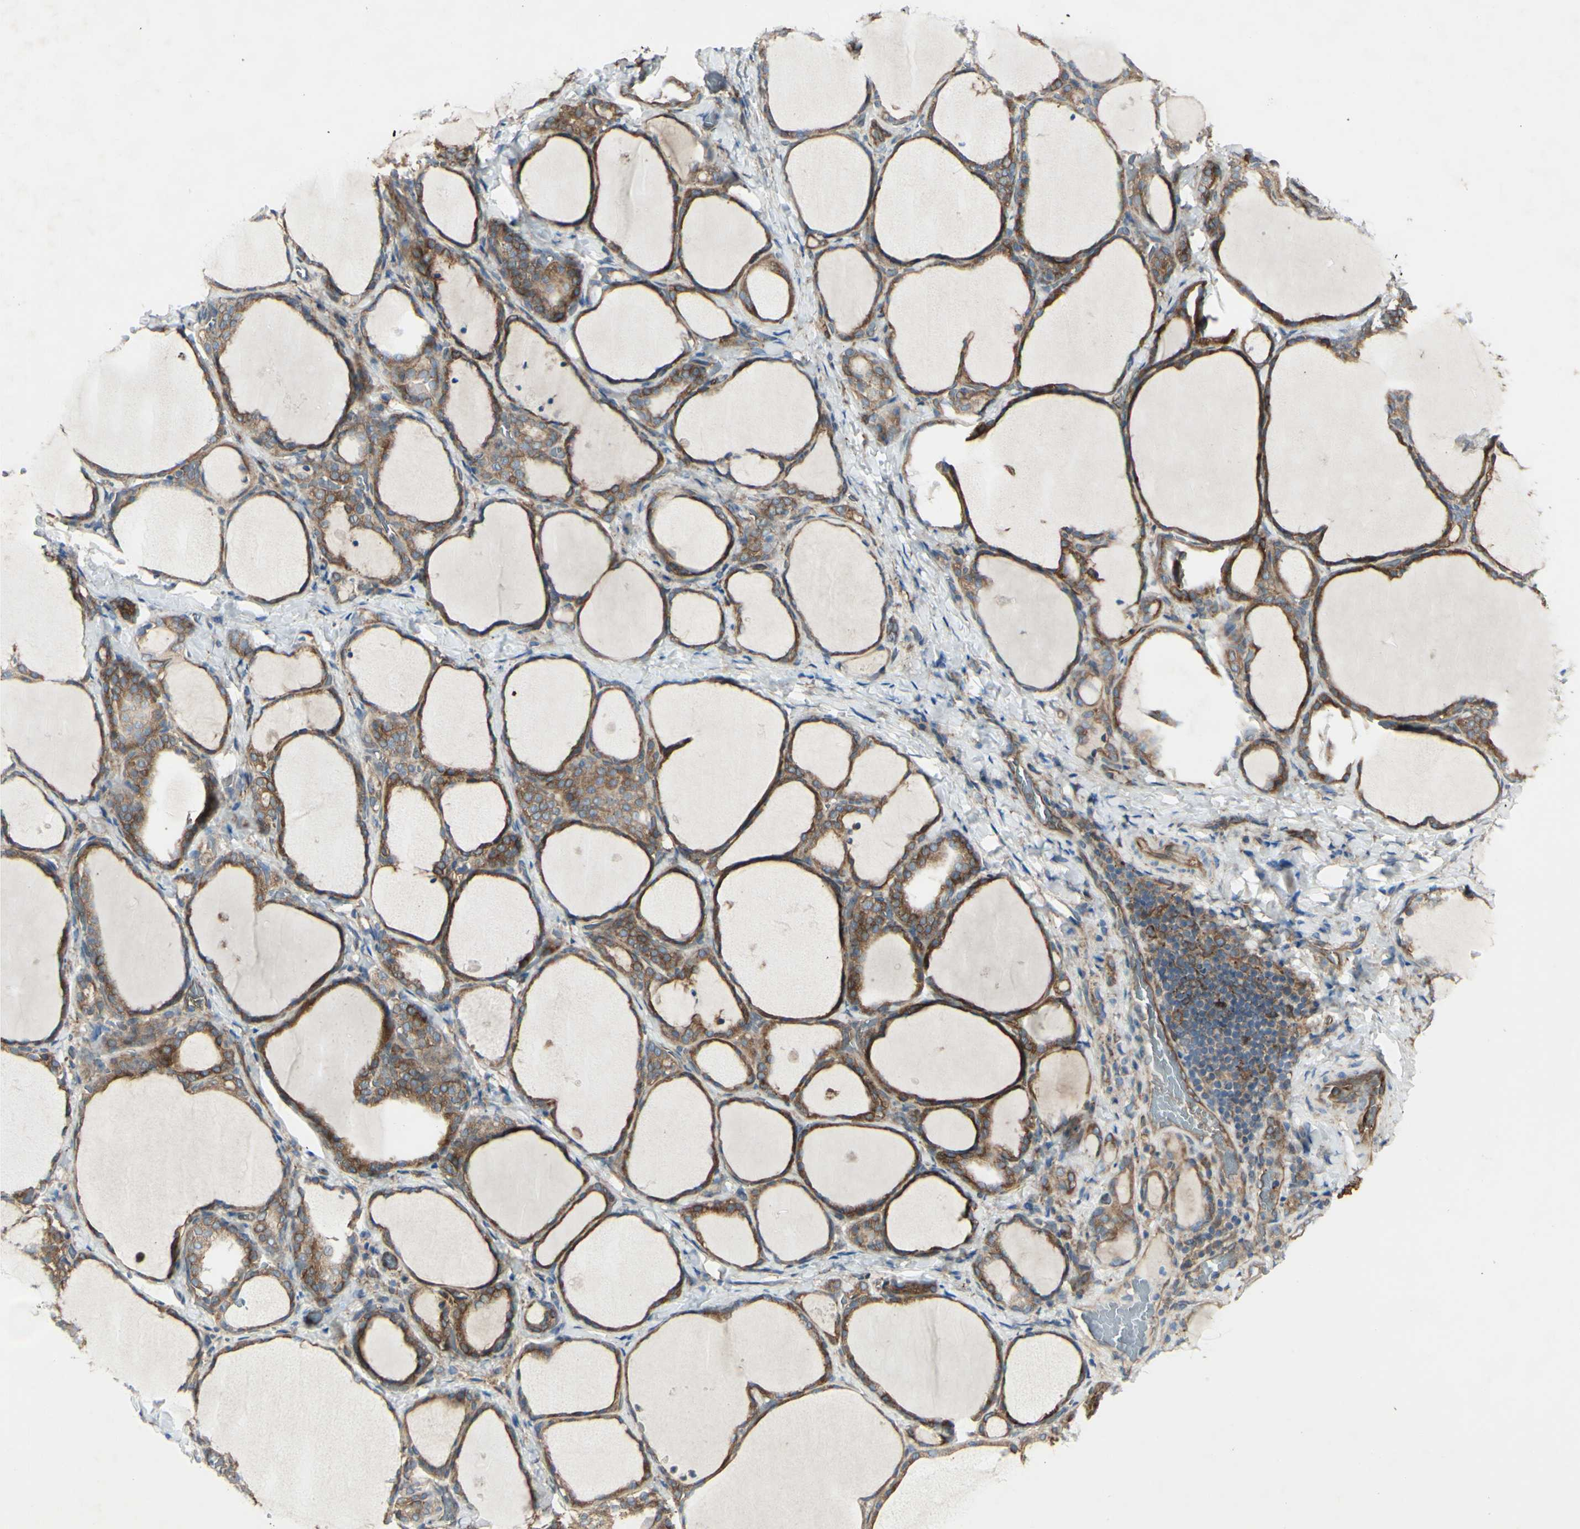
{"staining": {"intensity": "strong", "quantity": ">75%", "location": "cytoplasmic/membranous"}, "tissue": "thyroid gland", "cell_type": "Glandular cells", "image_type": "normal", "snomed": [{"axis": "morphology", "description": "Normal tissue, NOS"}, {"axis": "morphology", "description": "Papillary adenocarcinoma, NOS"}, {"axis": "topography", "description": "Thyroid gland"}], "caption": "Immunohistochemical staining of benign human thyroid gland shows high levels of strong cytoplasmic/membranous positivity in approximately >75% of glandular cells.", "gene": "IGSF9B", "patient": {"sex": "female", "age": 30}}